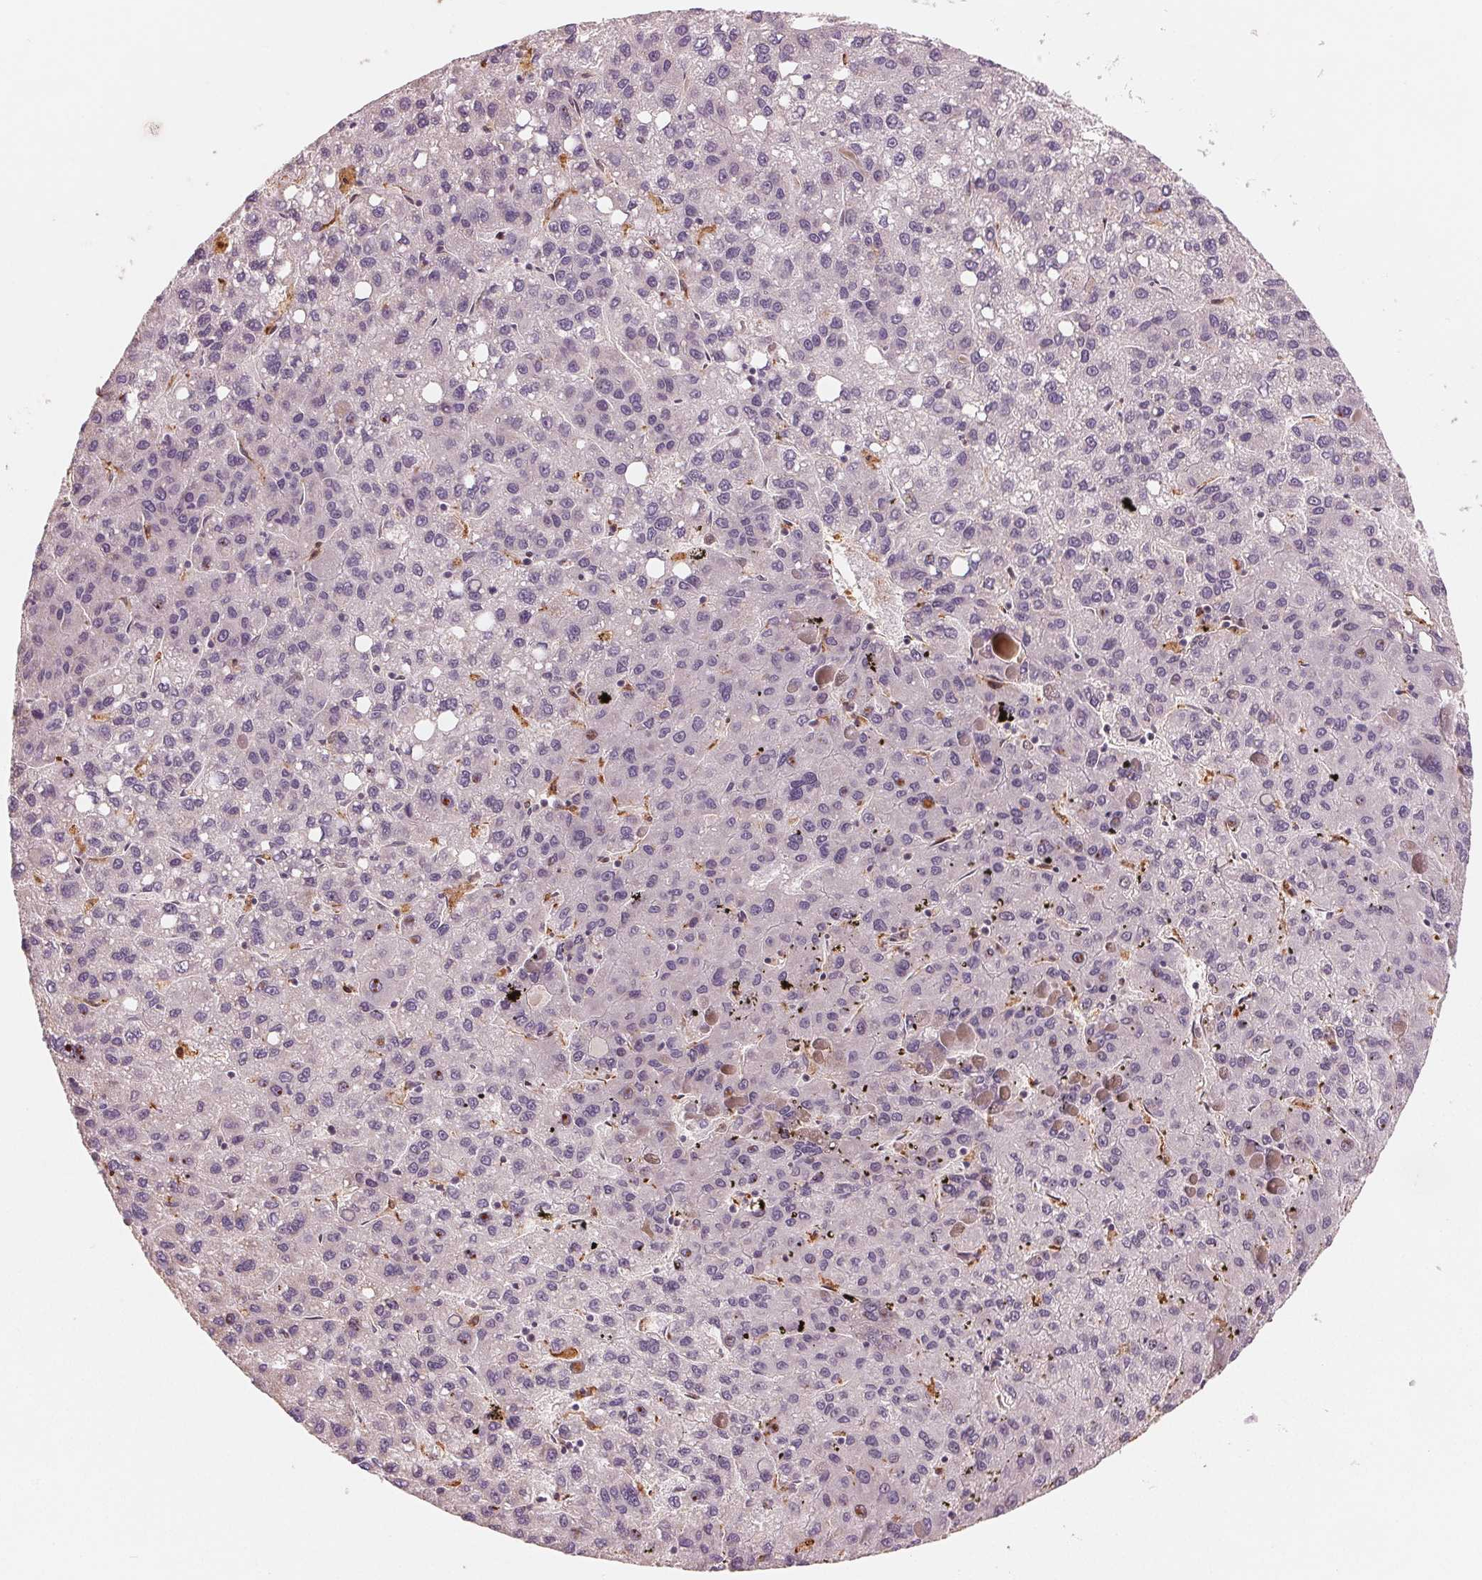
{"staining": {"intensity": "negative", "quantity": "none", "location": "none"}, "tissue": "liver cancer", "cell_type": "Tumor cells", "image_type": "cancer", "snomed": [{"axis": "morphology", "description": "Carcinoma, Hepatocellular, NOS"}, {"axis": "topography", "description": "Liver"}], "caption": "Immunohistochemical staining of liver cancer reveals no significant expression in tumor cells.", "gene": "IL9R", "patient": {"sex": "female", "age": 82}}